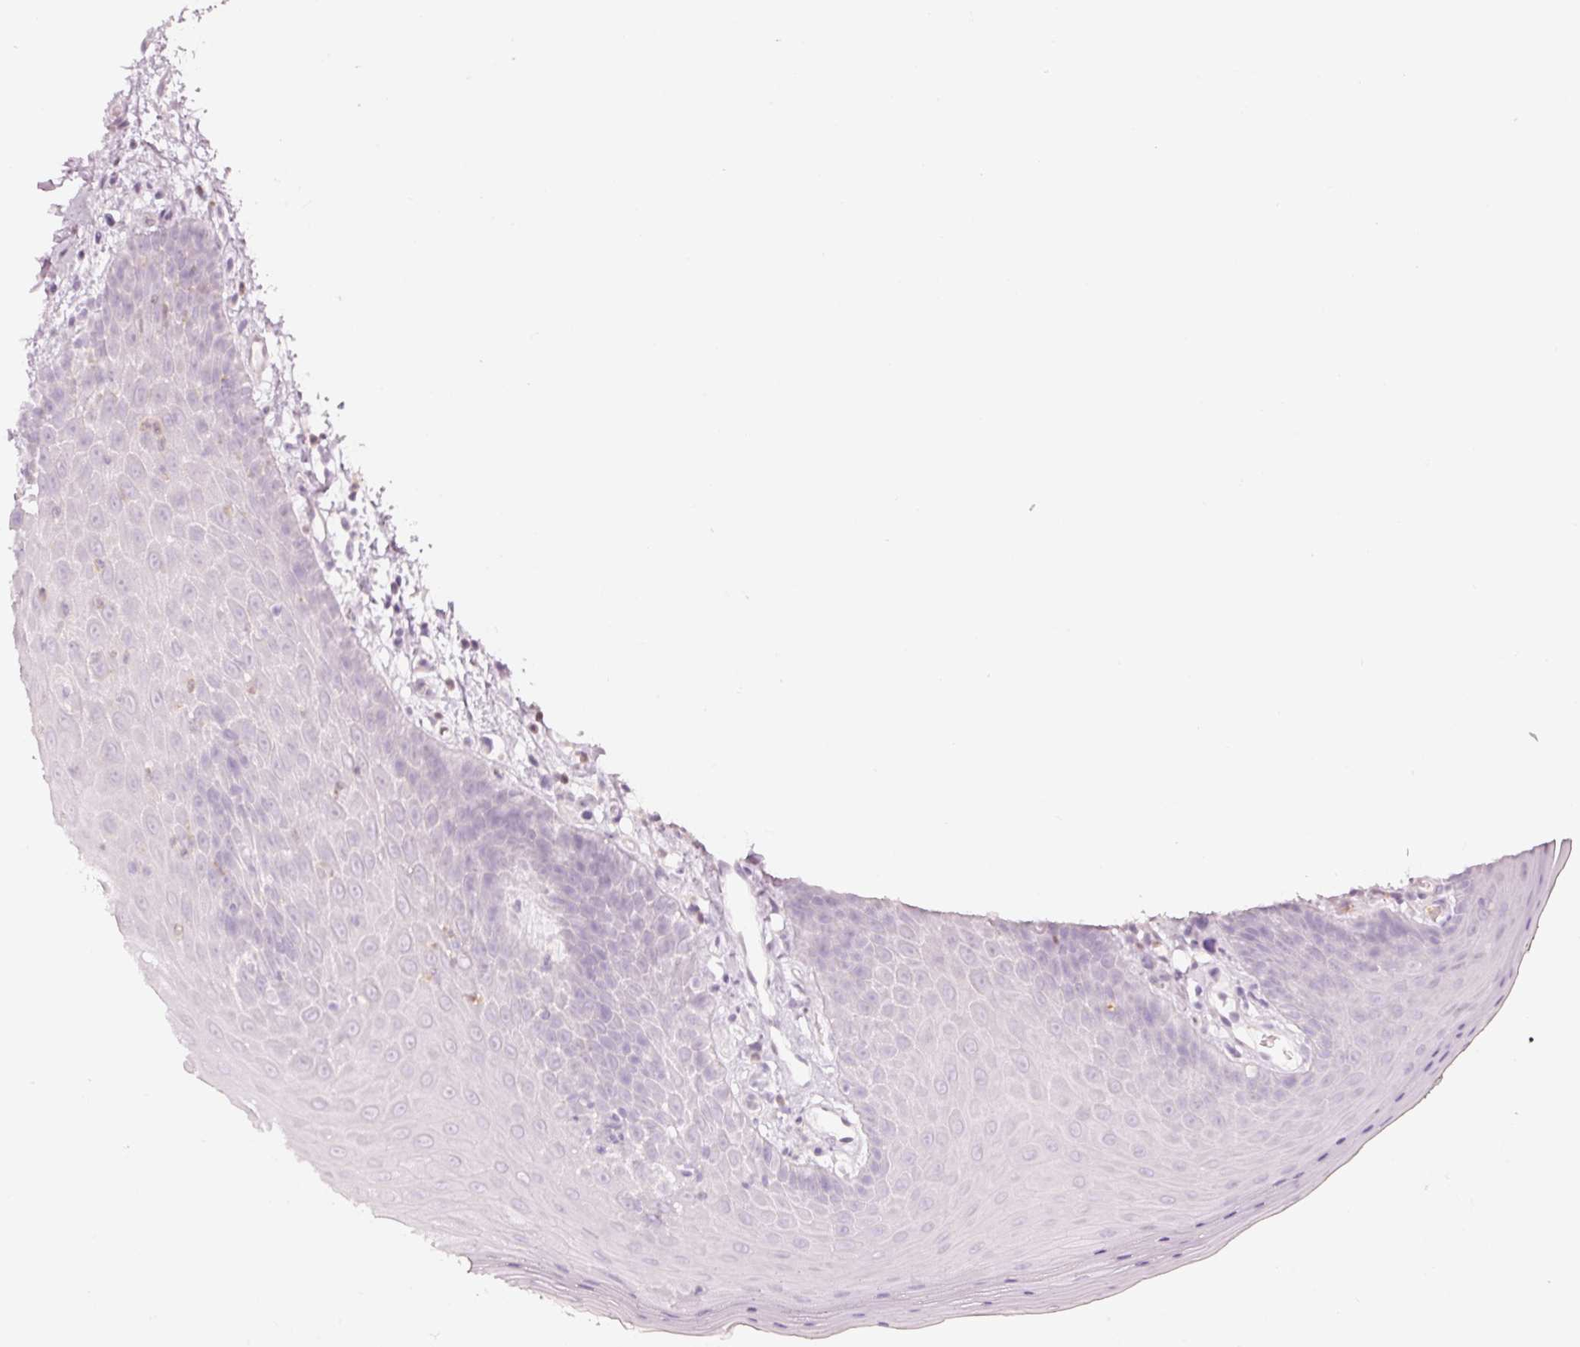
{"staining": {"intensity": "negative", "quantity": "none", "location": "none"}, "tissue": "oral mucosa", "cell_type": "Squamous epithelial cells", "image_type": "normal", "snomed": [{"axis": "morphology", "description": "Normal tissue, NOS"}, {"axis": "topography", "description": "Oral tissue"}, {"axis": "topography", "description": "Tounge, NOS"}], "caption": "High power microscopy image of an IHC photomicrograph of benign oral mucosa, revealing no significant staining in squamous epithelial cells.", "gene": "LECT2", "patient": {"sex": "female", "age": 59}}